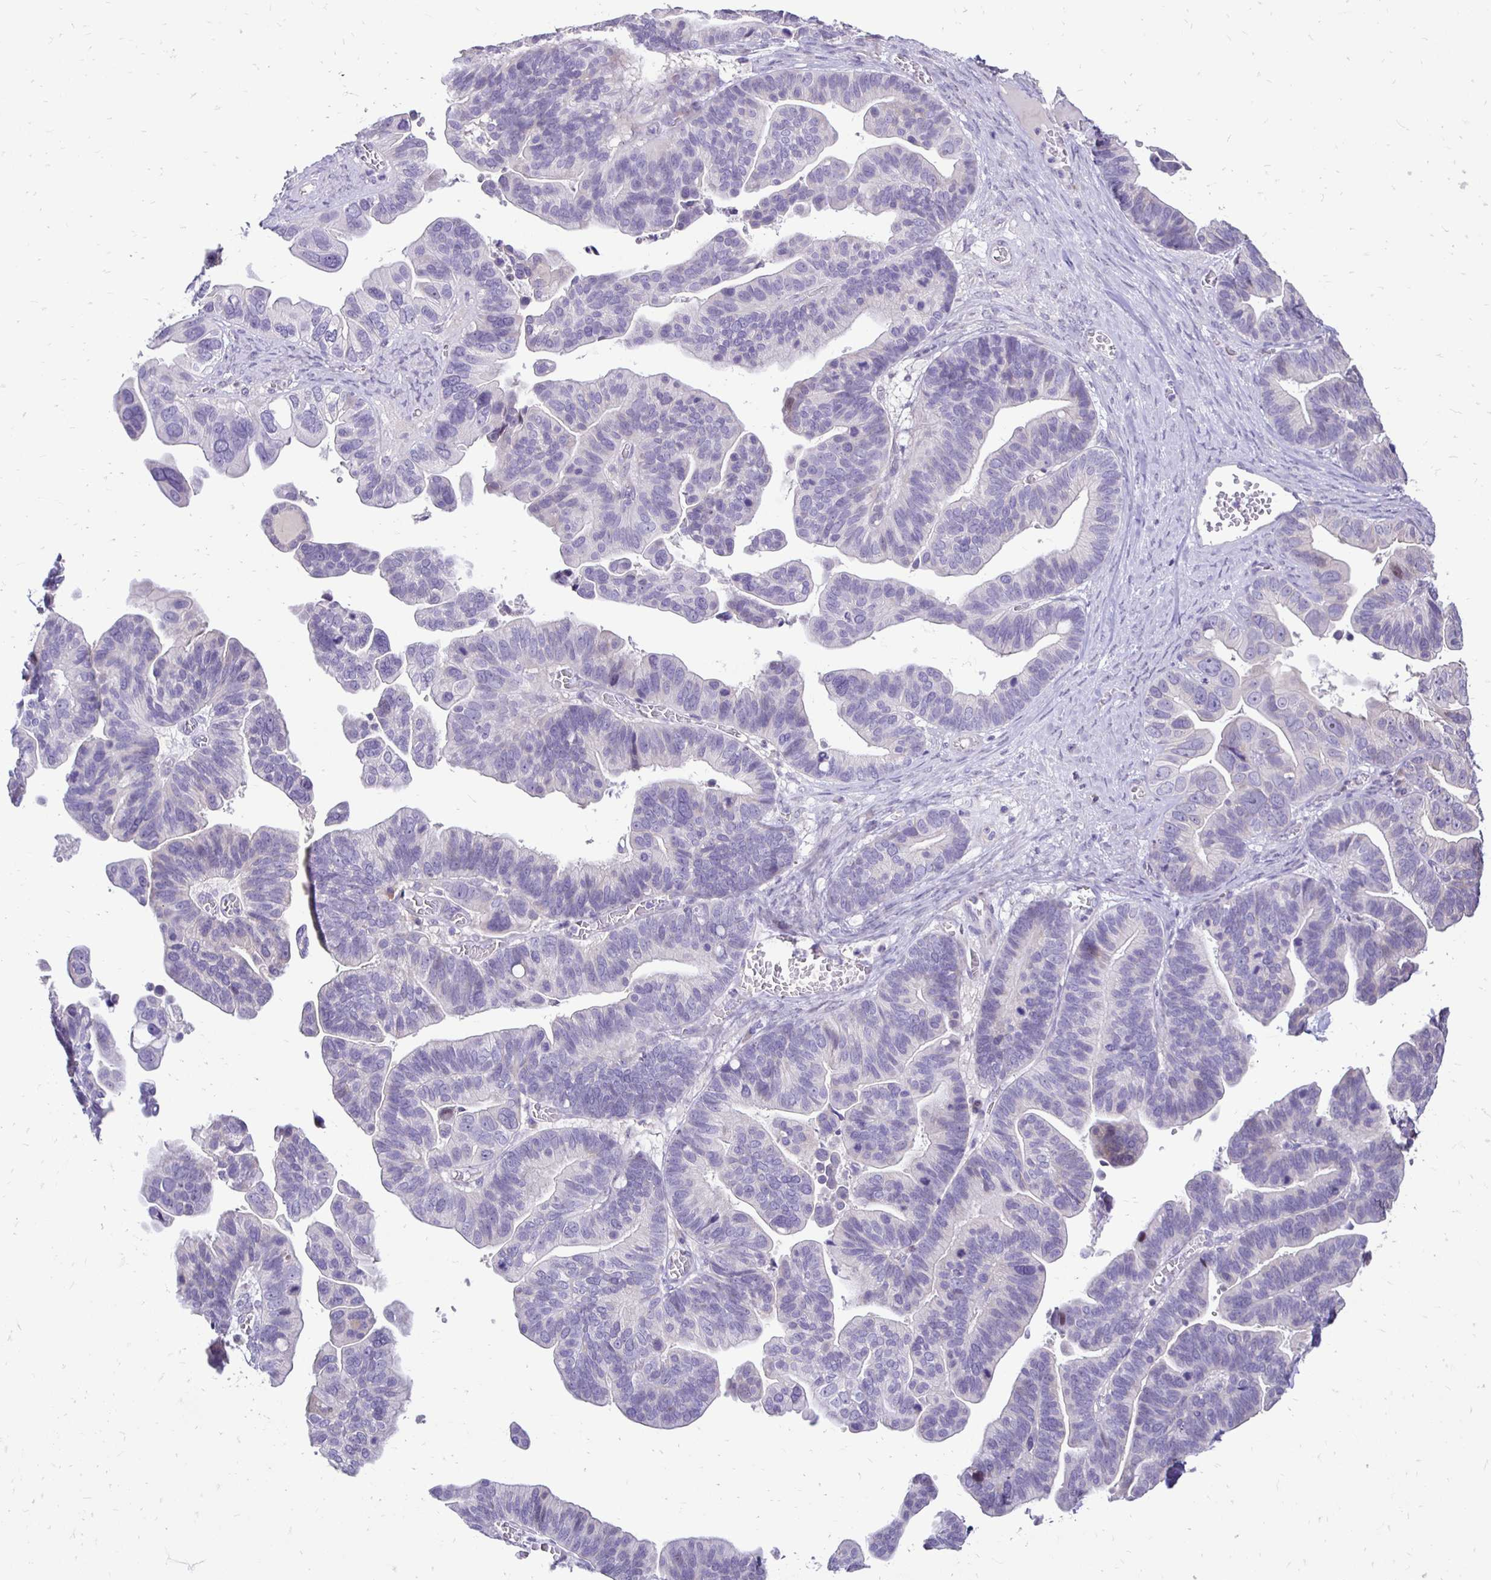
{"staining": {"intensity": "negative", "quantity": "none", "location": "none"}, "tissue": "ovarian cancer", "cell_type": "Tumor cells", "image_type": "cancer", "snomed": [{"axis": "morphology", "description": "Cystadenocarcinoma, serous, NOS"}, {"axis": "topography", "description": "Ovary"}], "caption": "Immunohistochemical staining of human ovarian serous cystadenocarcinoma shows no significant positivity in tumor cells. Nuclei are stained in blue.", "gene": "GAS2", "patient": {"sex": "female", "age": 56}}